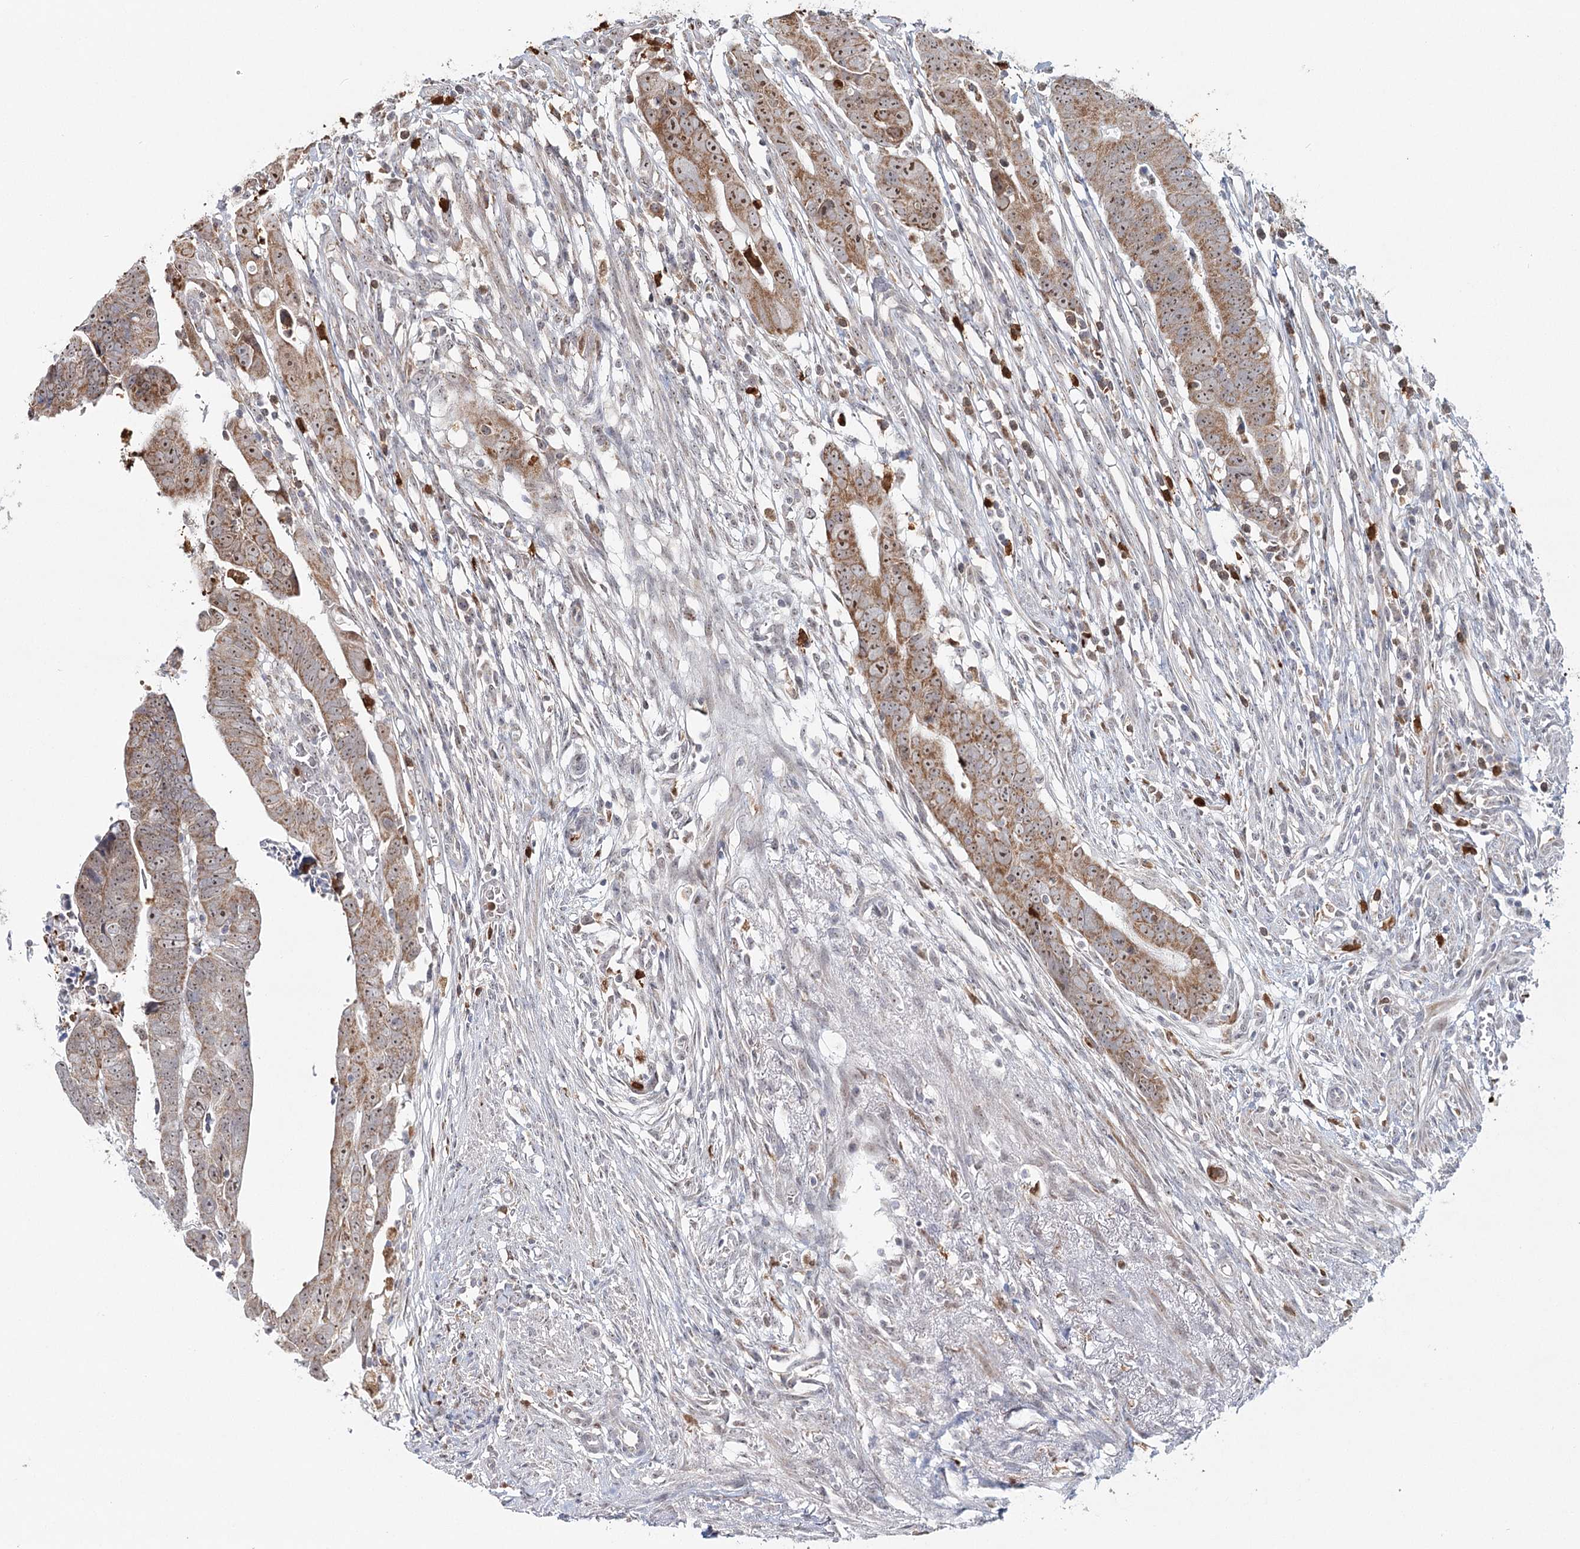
{"staining": {"intensity": "moderate", "quantity": ">75%", "location": "cytoplasmic/membranous,nuclear"}, "tissue": "colorectal cancer", "cell_type": "Tumor cells", "image_type": "cancer", "snomed": [{"axis": "morphology", "description": "Adenocarcinoma, NOS"}, {"axis": "topography", "description": "Rectum"}], "caption": "This is a histology image of immunohistochemistry staining of colorectal cancer (adenocarcinoma), which shows moderate staining in the cytoplasmic/membranous and nuclear of tumor cells.", "gene": "ATAD1", "patient": {"sex": "female", "age": 65}}